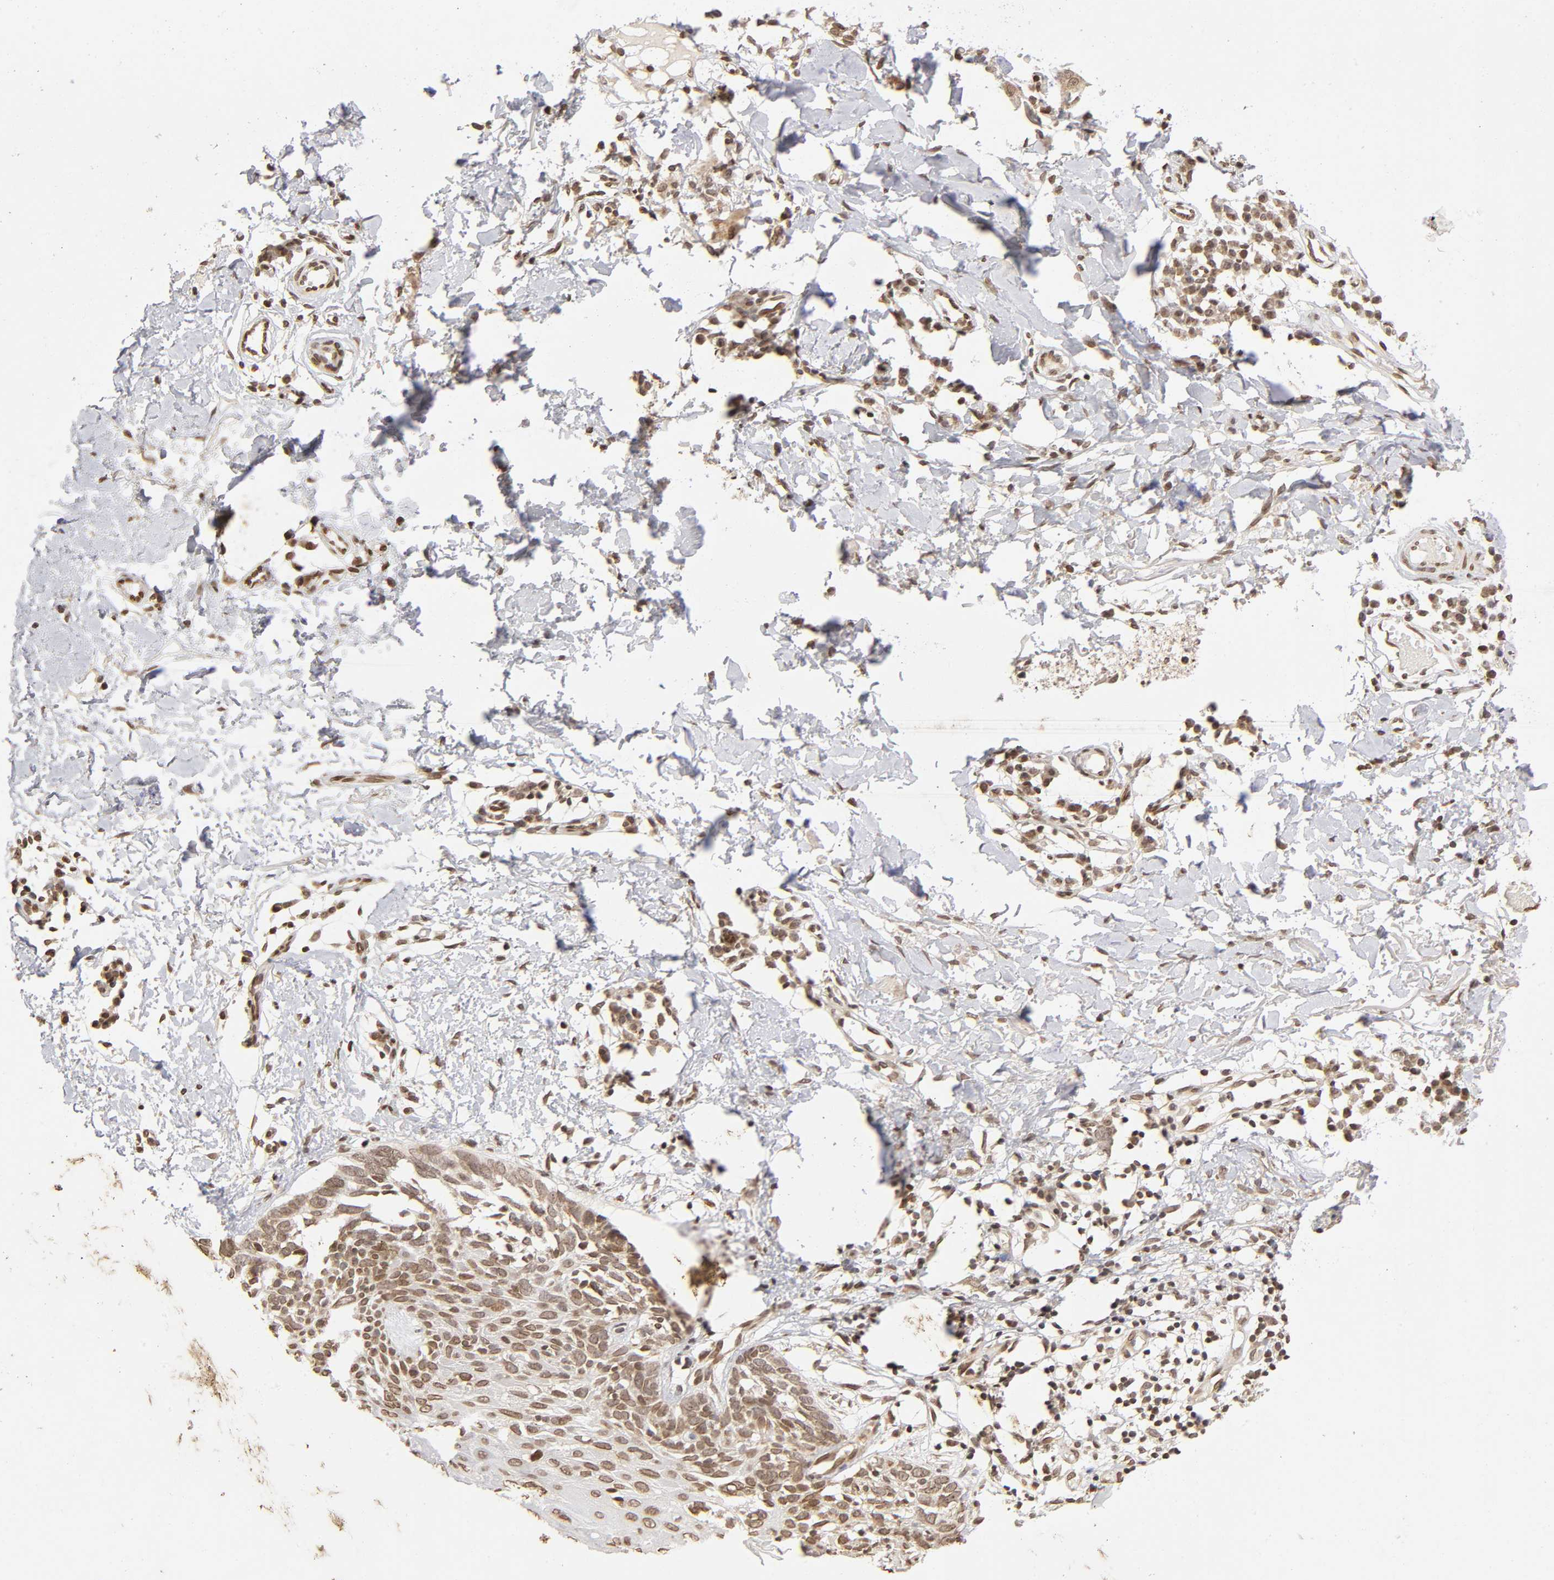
{"staining": {"intensity": "weak", "quantity": ">75%", "location": "nuclear"}, "tissue": "skin cancer", "cell_type": "Tumor cells", "image_type": "cancer", "snomed": [{"axis": "morphology", "description": "Normal tissue, NOS"}, {"axis": "morphology", "description": "Basal cell carcinoma"}, {"axis": "topography", "description": "Skin"}], "caption": "A low amount of weak nuclear staining is seen in approximately >75% of tumor cells in skin cancer tissue.", "gene": "MLLT6", "patient": {"sex": "male", "age": 77}}